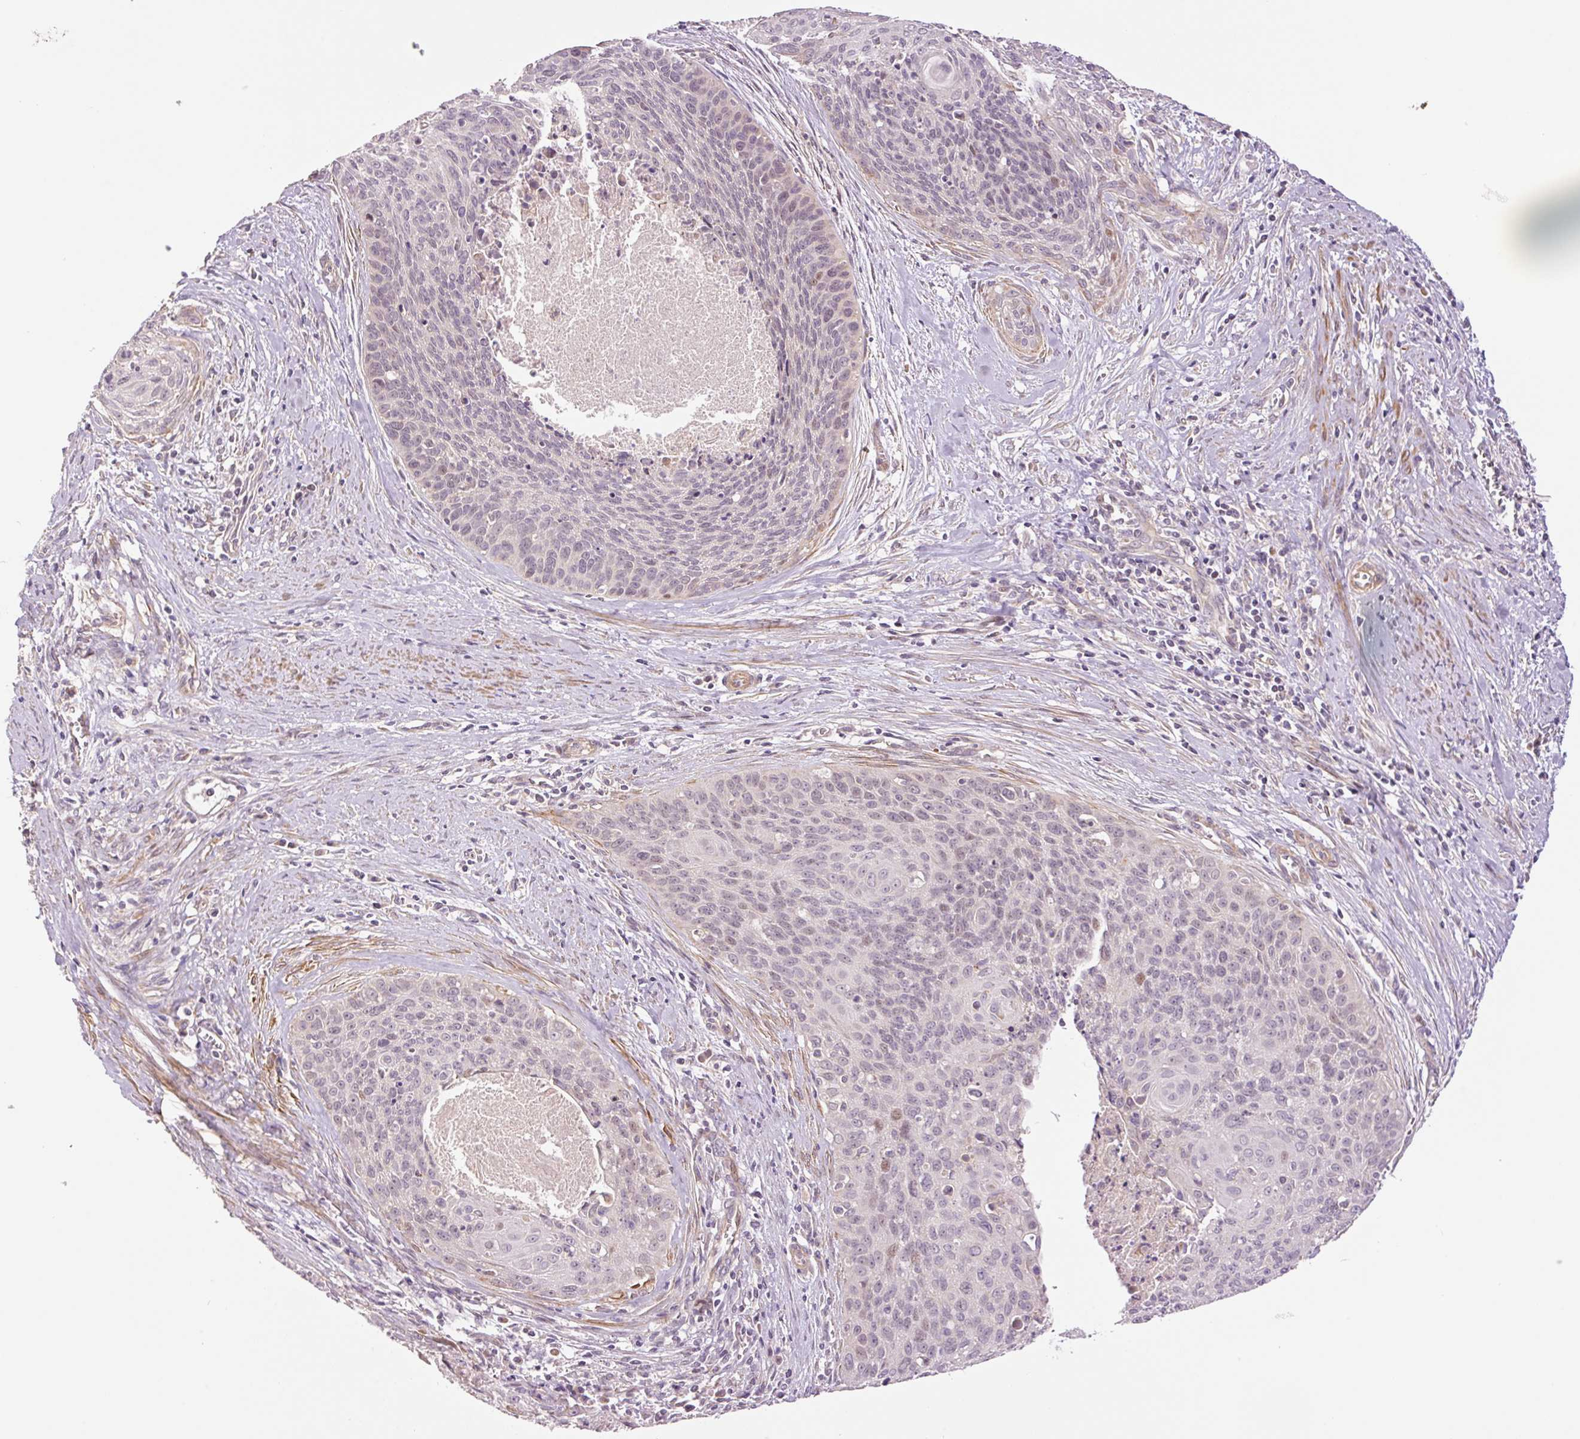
{"staining": {"intensity": "moderate", "quantity": "<25%", "location": "nuclear"}, "tissue": "cervical cancer", "cell_type": "Tumor cells", "image_type": "cancer", "snomed": [{"axis": "morphology", "description": "Squamous cell carcinoma, NOS"}, {"axis": "topography", "description": "Cervix"}], "caption": "Protein staining of cervical squamous cell carcinoma tissue exhibits moderate nuclear staining in approximately <25% of tumor cells.", "gene": "SLC29A3", "patient": {"sex": "female", "age": 55}}